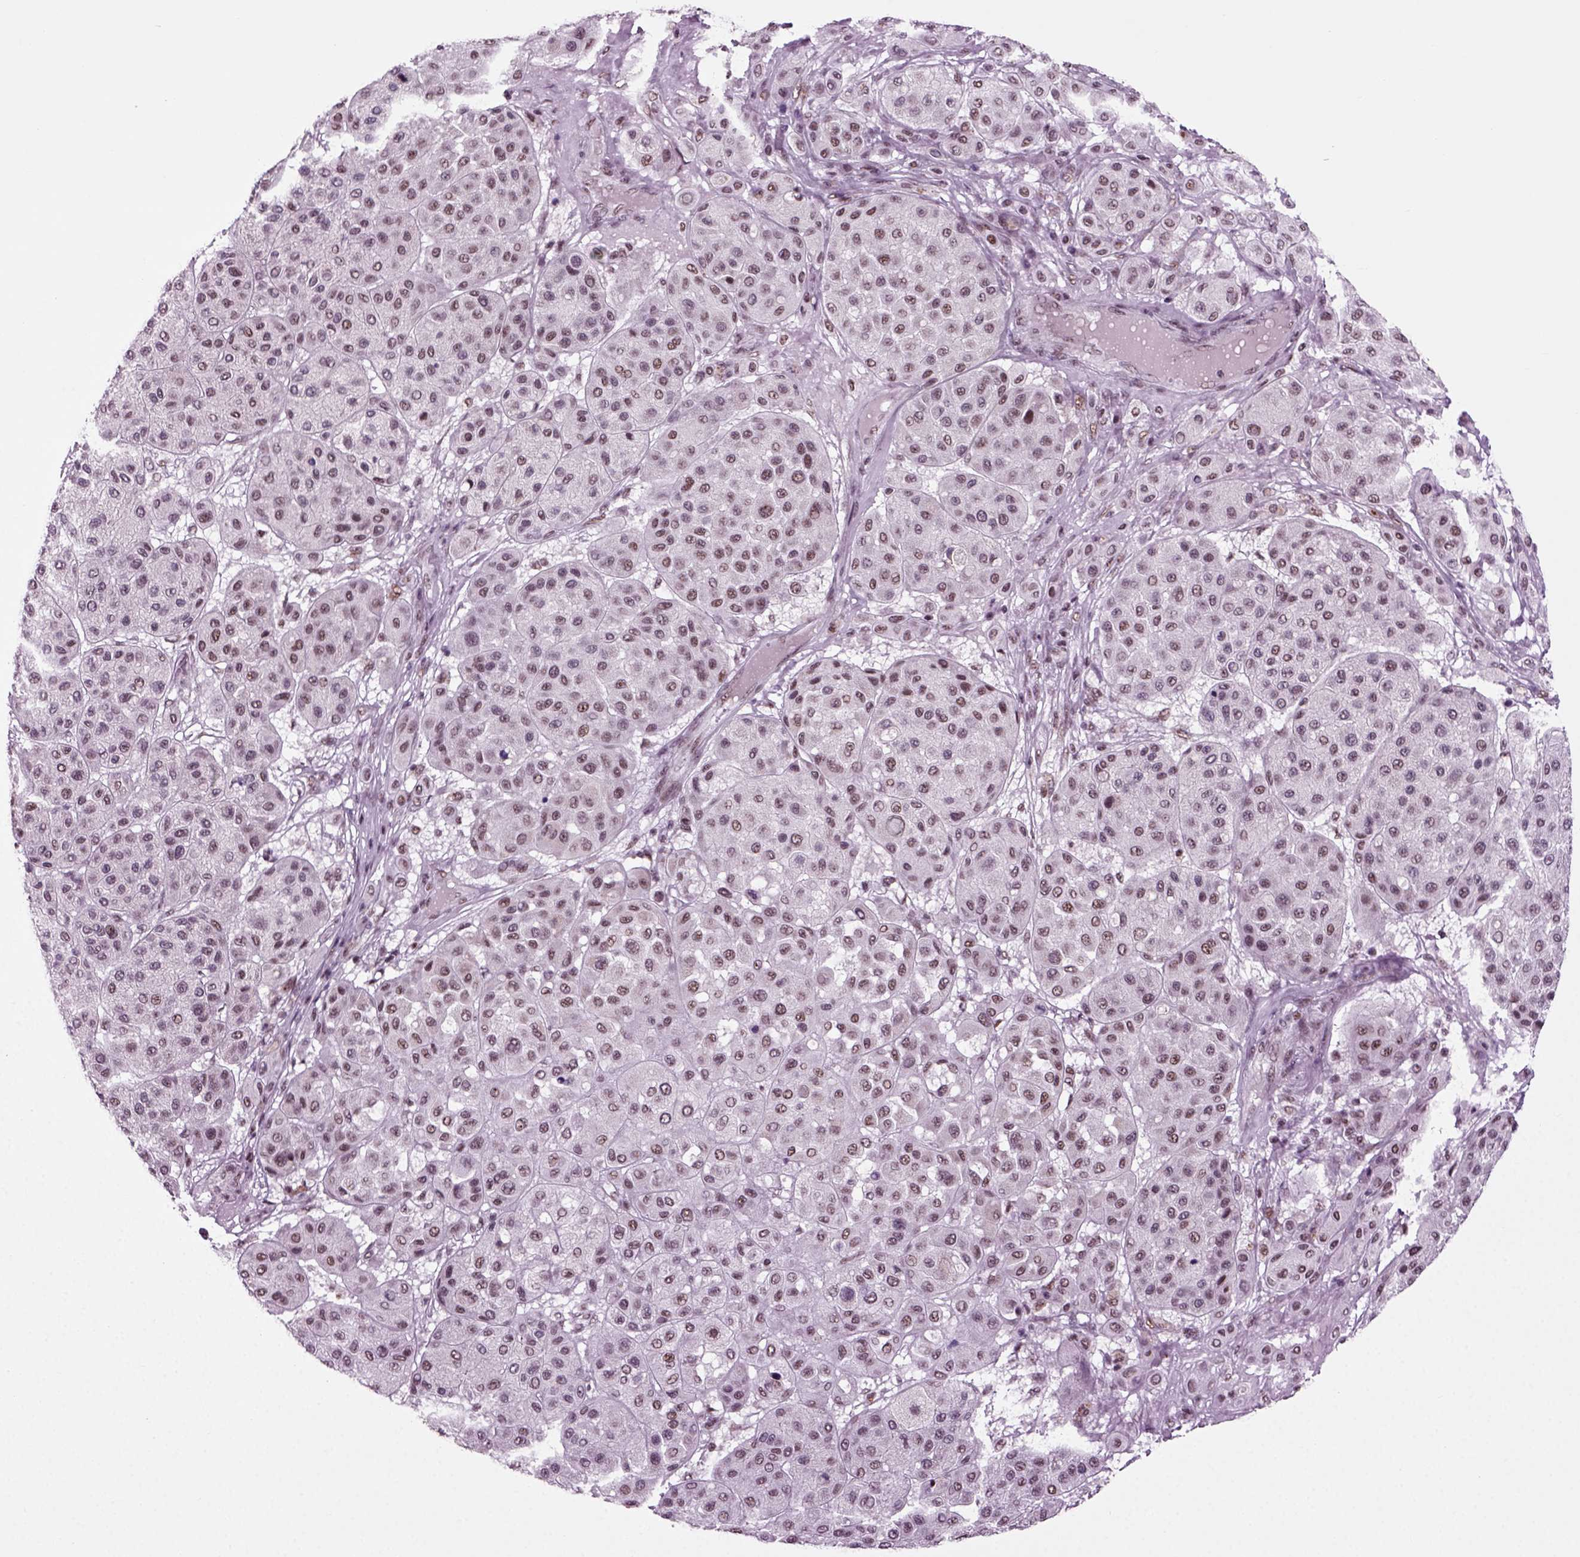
{"staining": {"intensity": "weak", "quantity": "<25%", "location": "nuclear"}, "tissue": "melanoma", "cell_type": "Tumor cells", "image_type": "cancer", "snomed": [{"axis": "morphology", "description": "Malignant melanoma, Metastatic site"}, {"axis": "topography", "description": "Smooth muscle"}], "caption": "Tumor cells show no significant protein staining in malignant melanoma (metastatic site).", "gene": "RCOR3", "patient": {"sex": "male", "age": 41}}